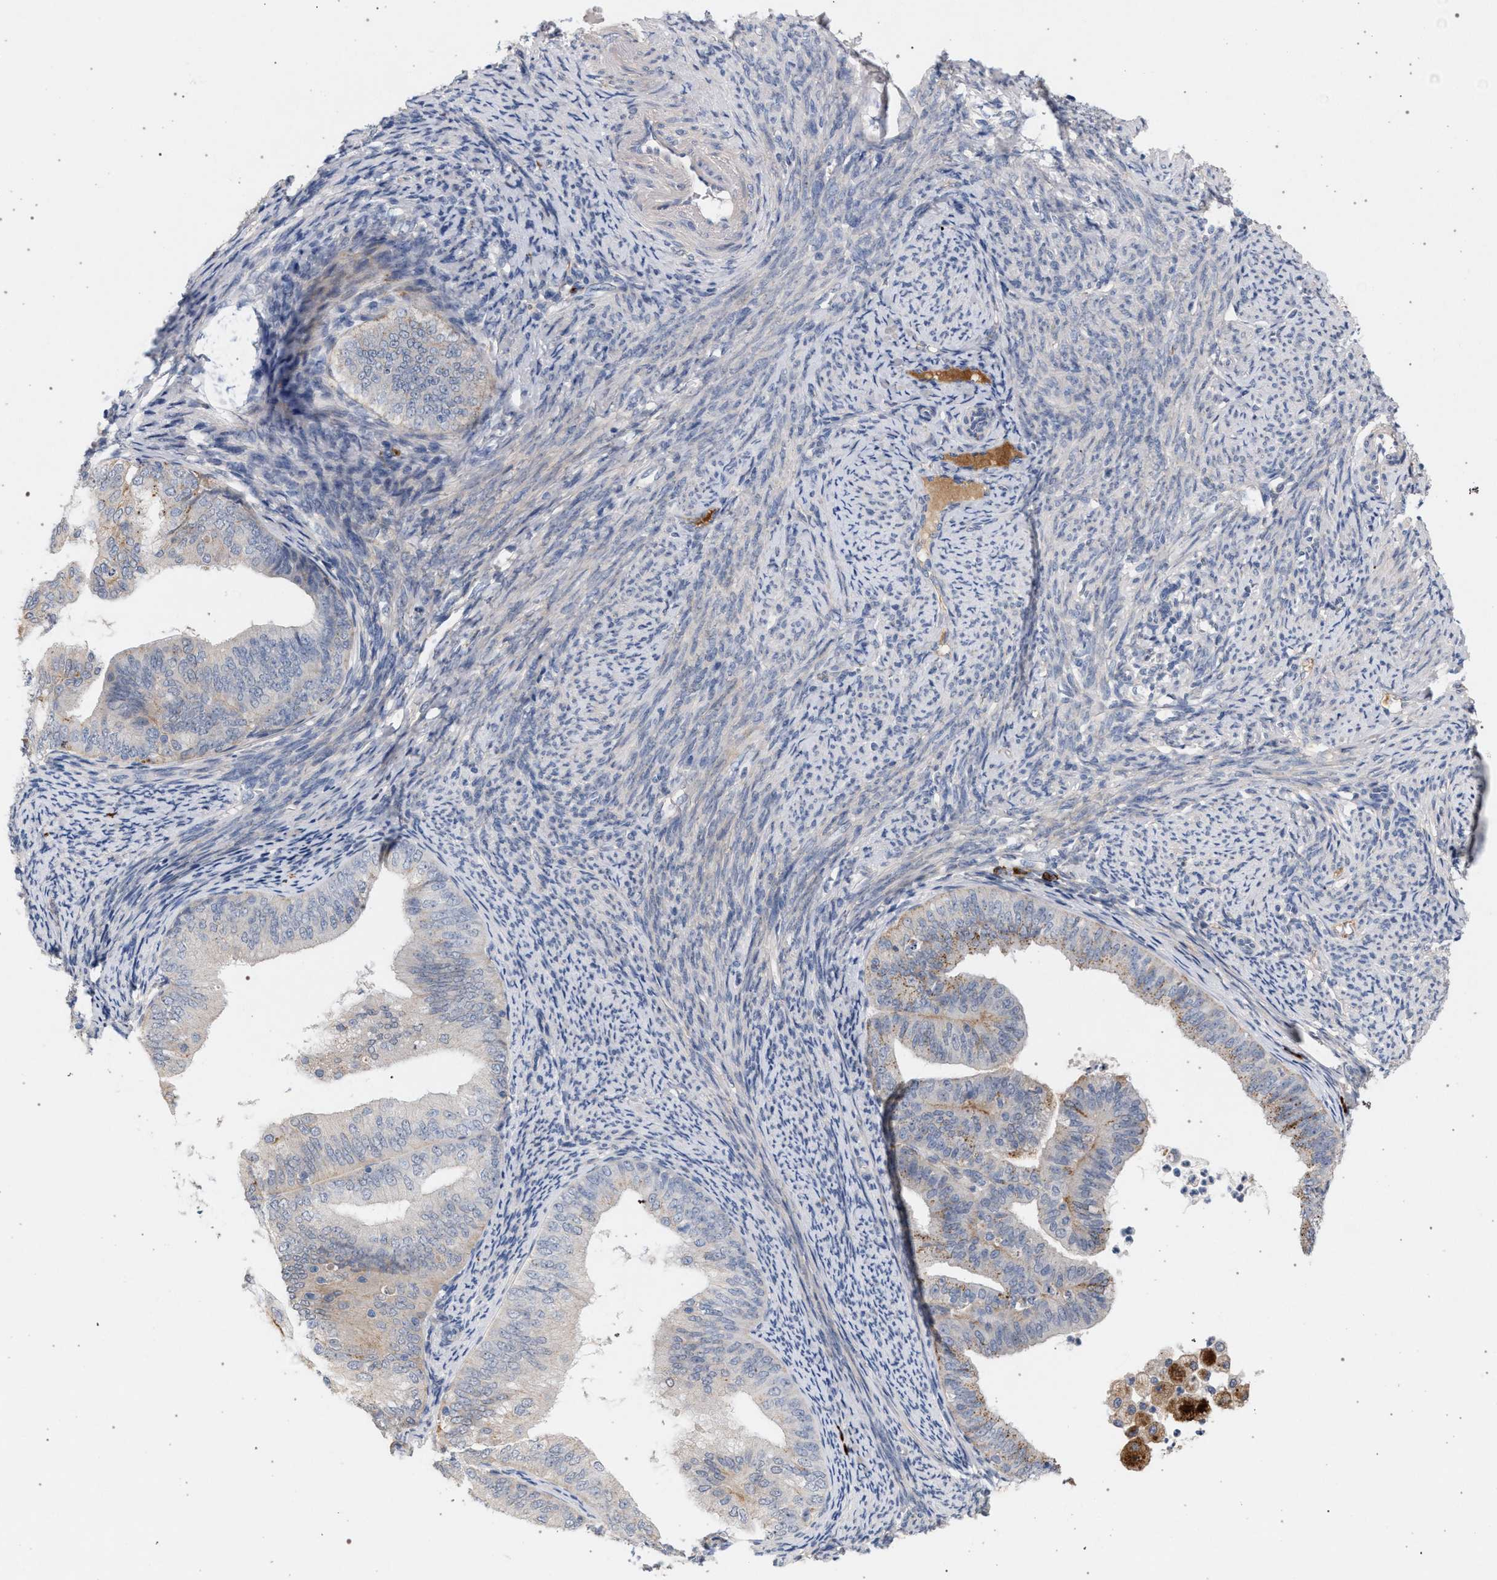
{"staining": {"intensity": "strong", "quantity": "<25%", "location": "cytoplasmic/membranous"}, "tissue": "endometrial cancer", "cell_type": "Tumor cells", "image_type": "cancer", "snomed": [{"axis": "morphology", "description": "Adenocarcinoma, NOS"}, {"axis": "topography", "description": "Endometrium"}], "caption": "Approximately <25% of tumor cells in human endometrial cancer exhibit strong cytoplasmic/membranous protein staining as visualized by brown immunohistochemical staining.", "gene": "MAMDC2", "patient": {"sex": "female", "age": 63}}